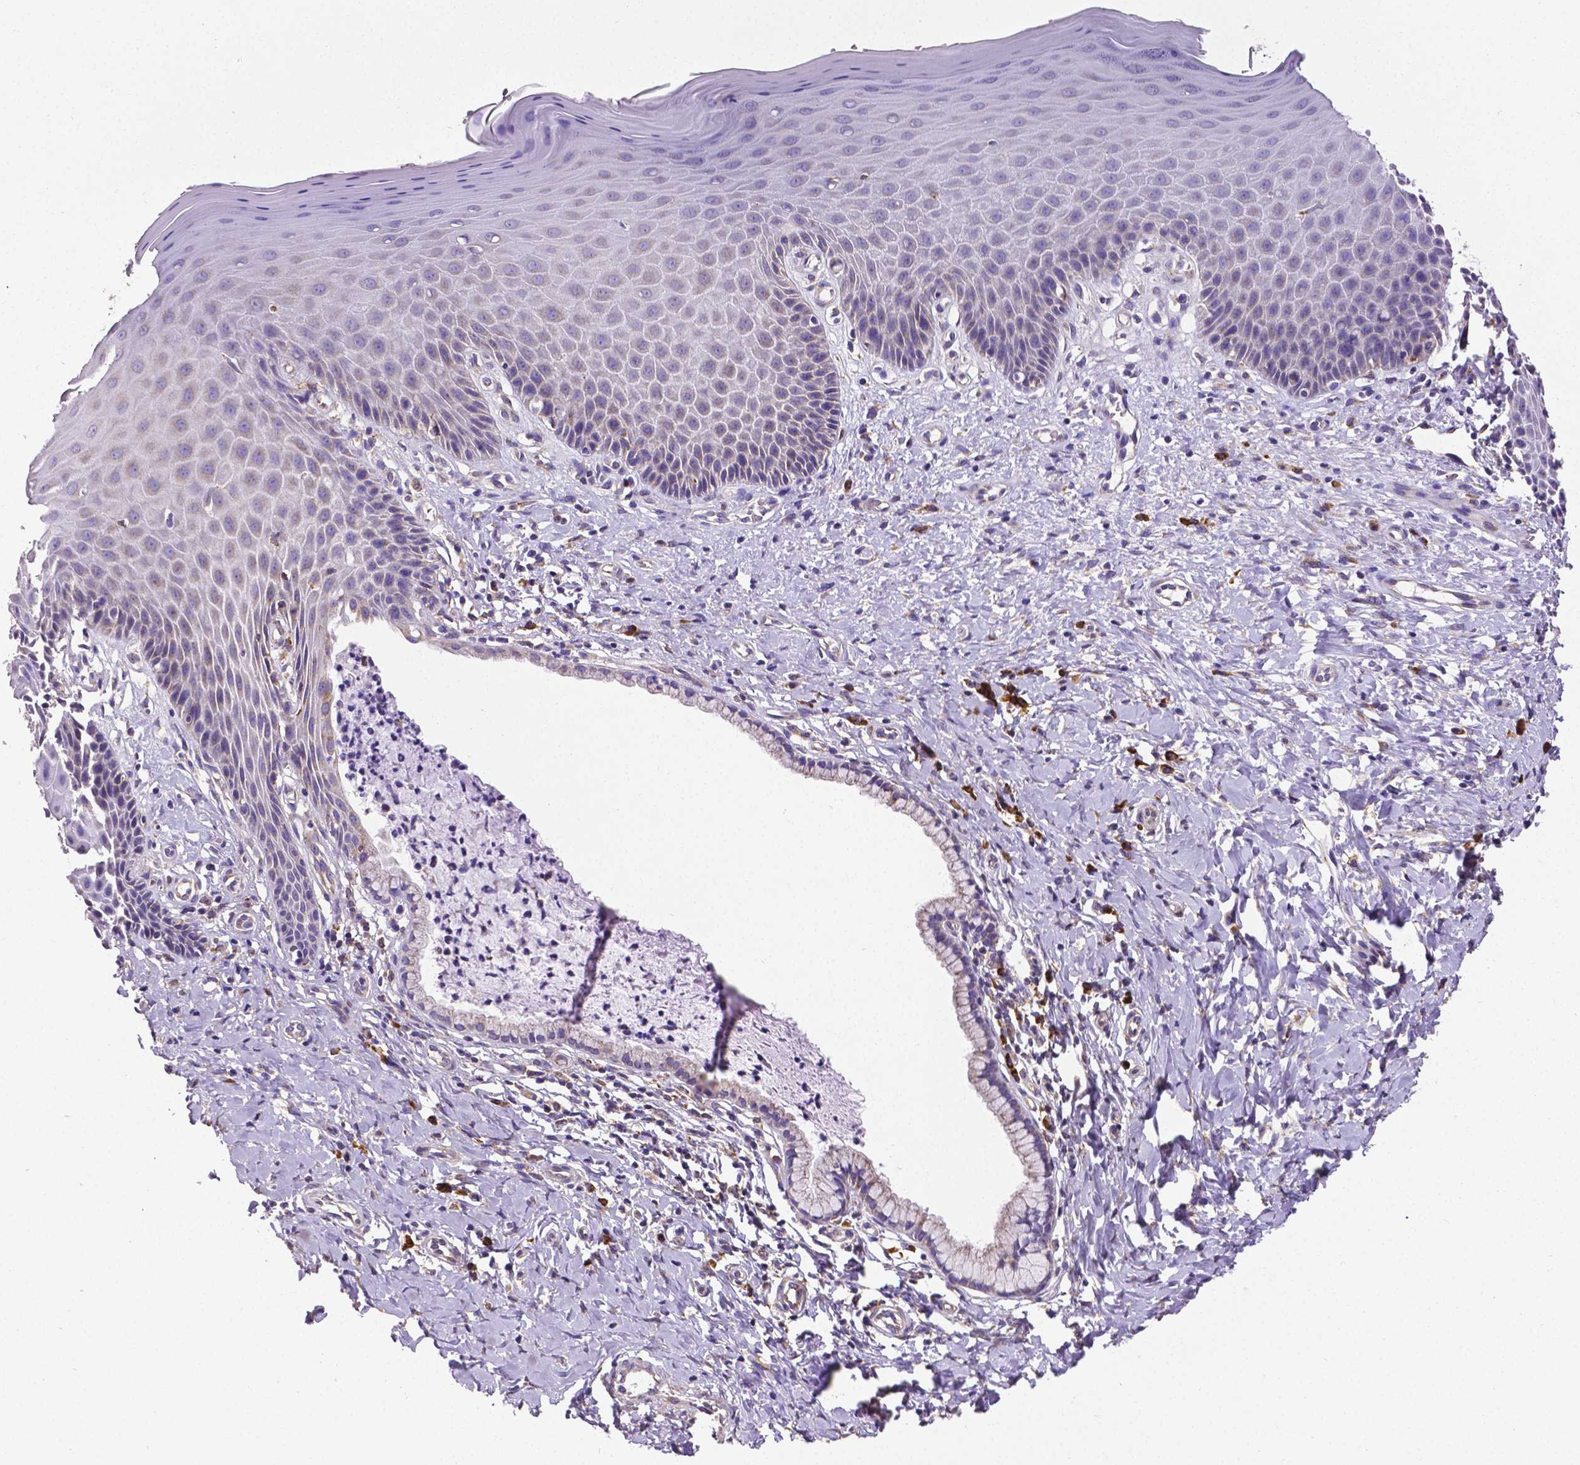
{"staining": {"intensity": "negative", "quantity": "none", "location": "none"}, "tissue": "vagina", "cell_type": "Squamous epithelial cells", "image_type": "normal", "snomed": [{"axis": "morphology", "description": "Normal tissue, NOS"}, {"axis": "topography", "description": "Vagina"}], "caption": "IHC photomicrograph of benign human vagina stained for a protein (brown), which exhibits no positivity in squamous epithelial cells. Brightfield microscopy of immunohistochemistry stained with DAB (3,3'-diaminobenzidine) (brown) and hematoxylin (blue), captured at high magnification.", "gene": "MTDH", "patient": {"sex": "female", "age": 83}}